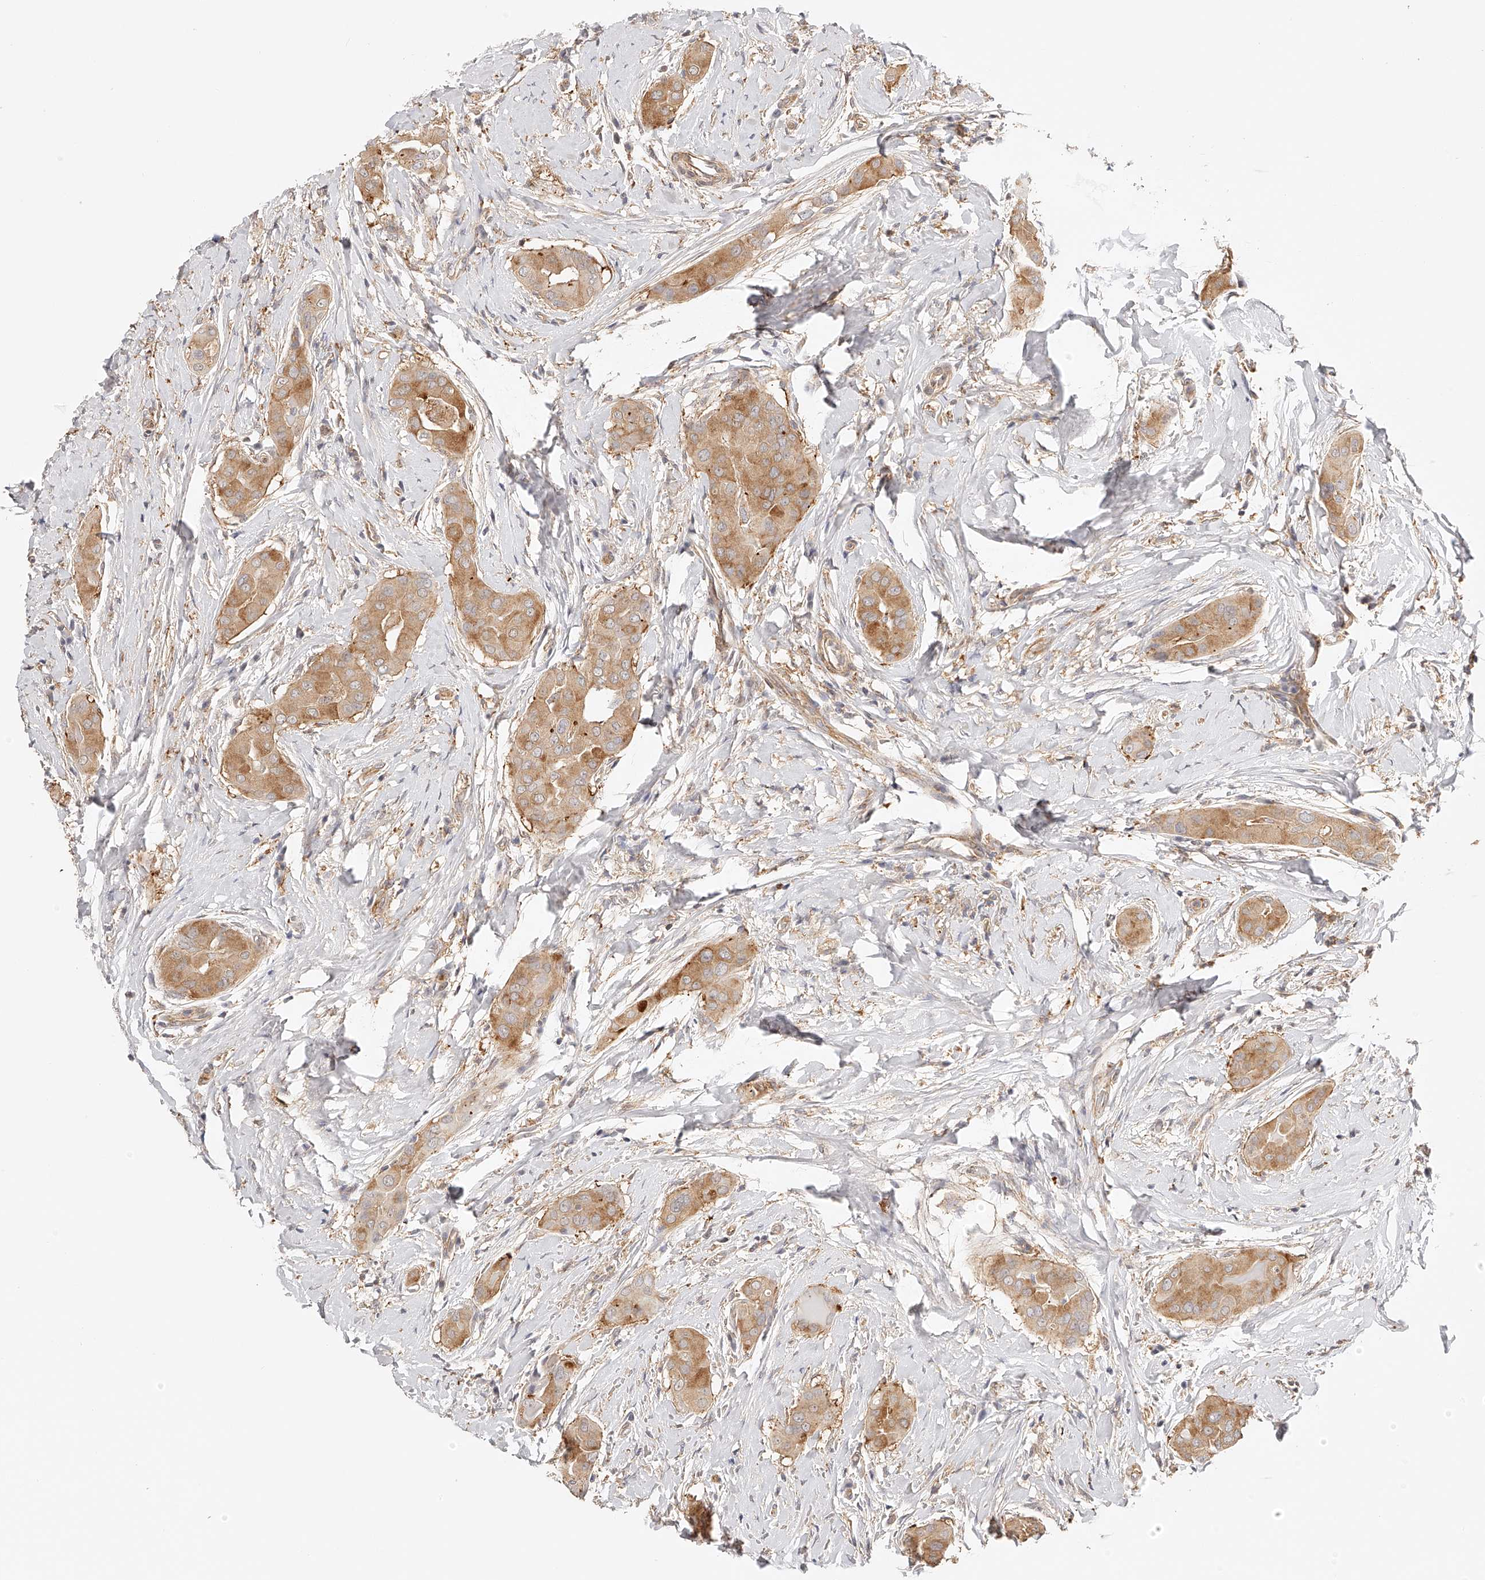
{"staining": {"intensity": "moderate", "quantity": ">75%", "location": "cytoplasmic/membranous"}, "tissue": "thyroid cancer", "cell_type": "Tumor cells", "image_type": "cancer", "snomed": [{"axis": "morphology", "description": "Papillary adenocarcinoma, NOS"}, {"axis": "topography", "description": "Thyroid gland"}], "caption": "Thyroid cancer stained with DAB IHC displays medium levels of moderate cytoplasmic/membranous expression in about >75% of tumor cells. The protein is stained brown, and the nuclei are stained in blue (DAB (3,3'-diaminobenzidine) IHC with brightfield microscopy, high magnification).", "gene": "SYNC", "patient": {"sex": "male", "age": 33}}